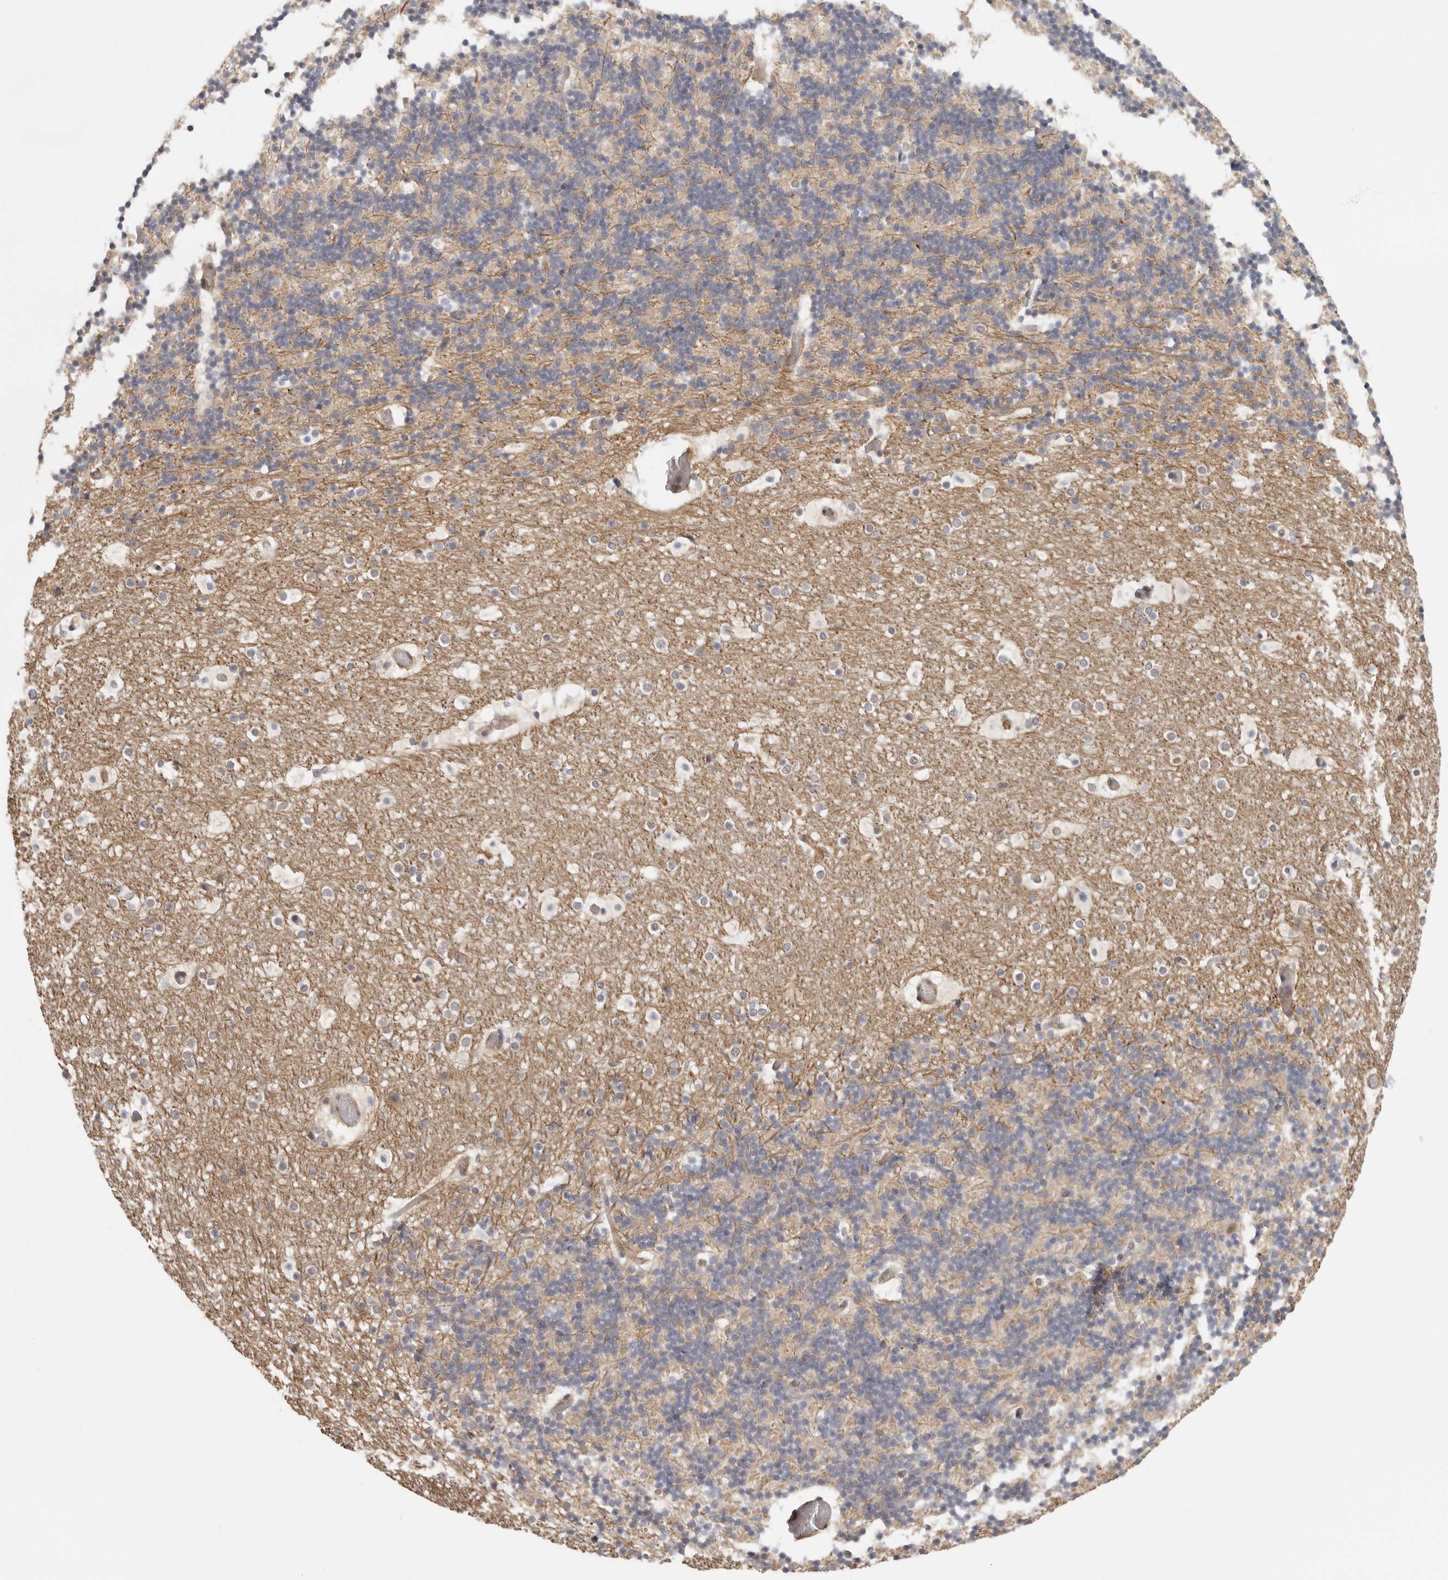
{"staining": {"intensity": "negative", "quantity": "none", "location": "none"}, "tissue": "cerebellum", "cell_type": "Cells in granular layer", "image_type": "normal", "snomed": [{"axis": "morphology", "description": "Normal tissue, NOS"}, {"axis": "topography", "description": "Cerebellum"}], "caption": "Immunohistochemistry histopathology image of benign cerebellum: human cerebellum stained with DAB (3,3'-diaminobenzidine) displays no significant protein staining in cells in granular layer.", "gene": "PSMA5", "patient": {"sex": "male", "age": 57}}